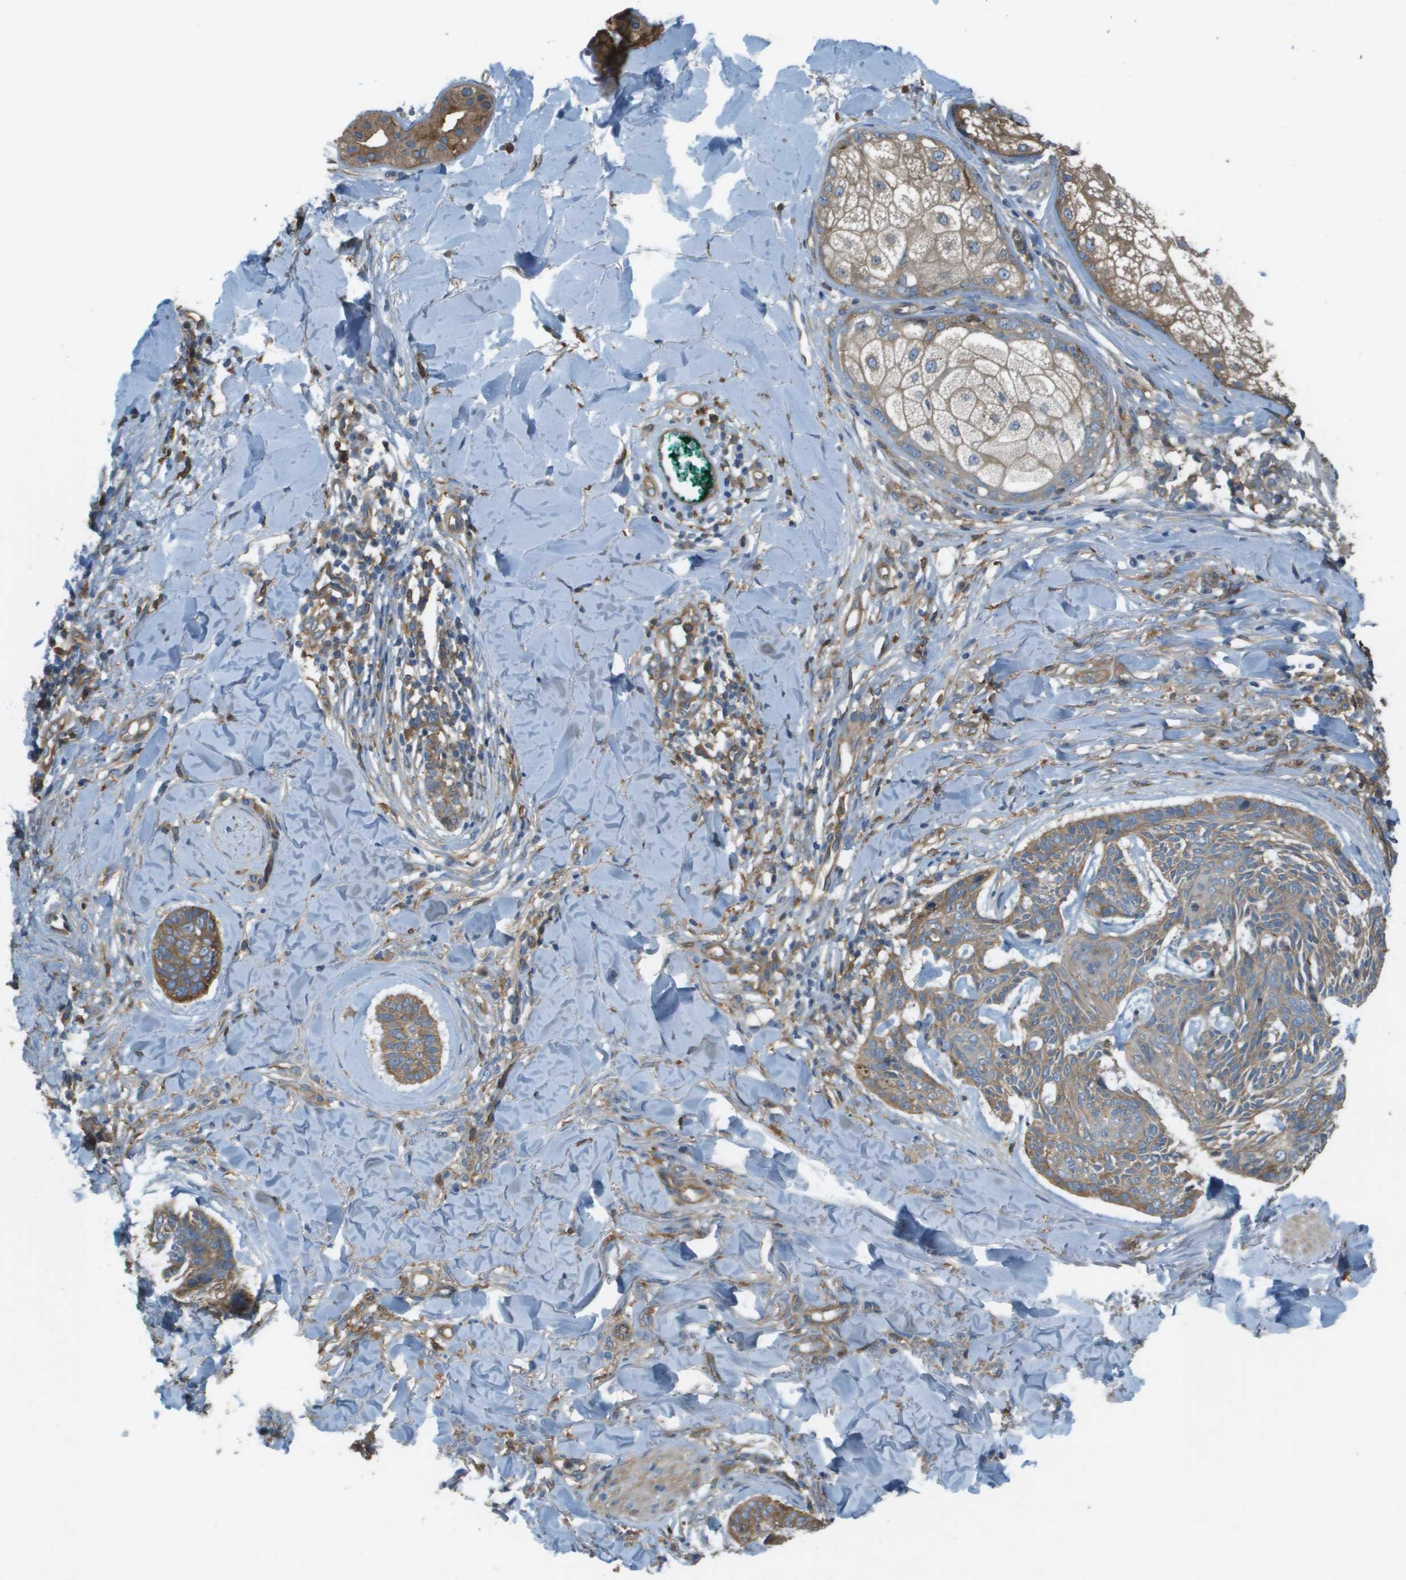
{"staining": {"intensity": "weak", "quantity": ">75%", "location": "cytoplasmic/membranous"}, "tissue": "skin cancer", "cell_type": "Tumor cells", "image_type": "cancer", "snomed": [{"axis": "morphology", "description": "Basal cell carcinoma"}, {"axis": "topography", "description": "Skin"}], "caption": "Weak cytoplasmic/membranous staining for a protein is appreciated in approximately >75% of tumor cells of basal cell carcinoma (skin) using immunohistochemistry.", "gene": "CORO1B", "patient": {"sex": "male", "age": 43}}